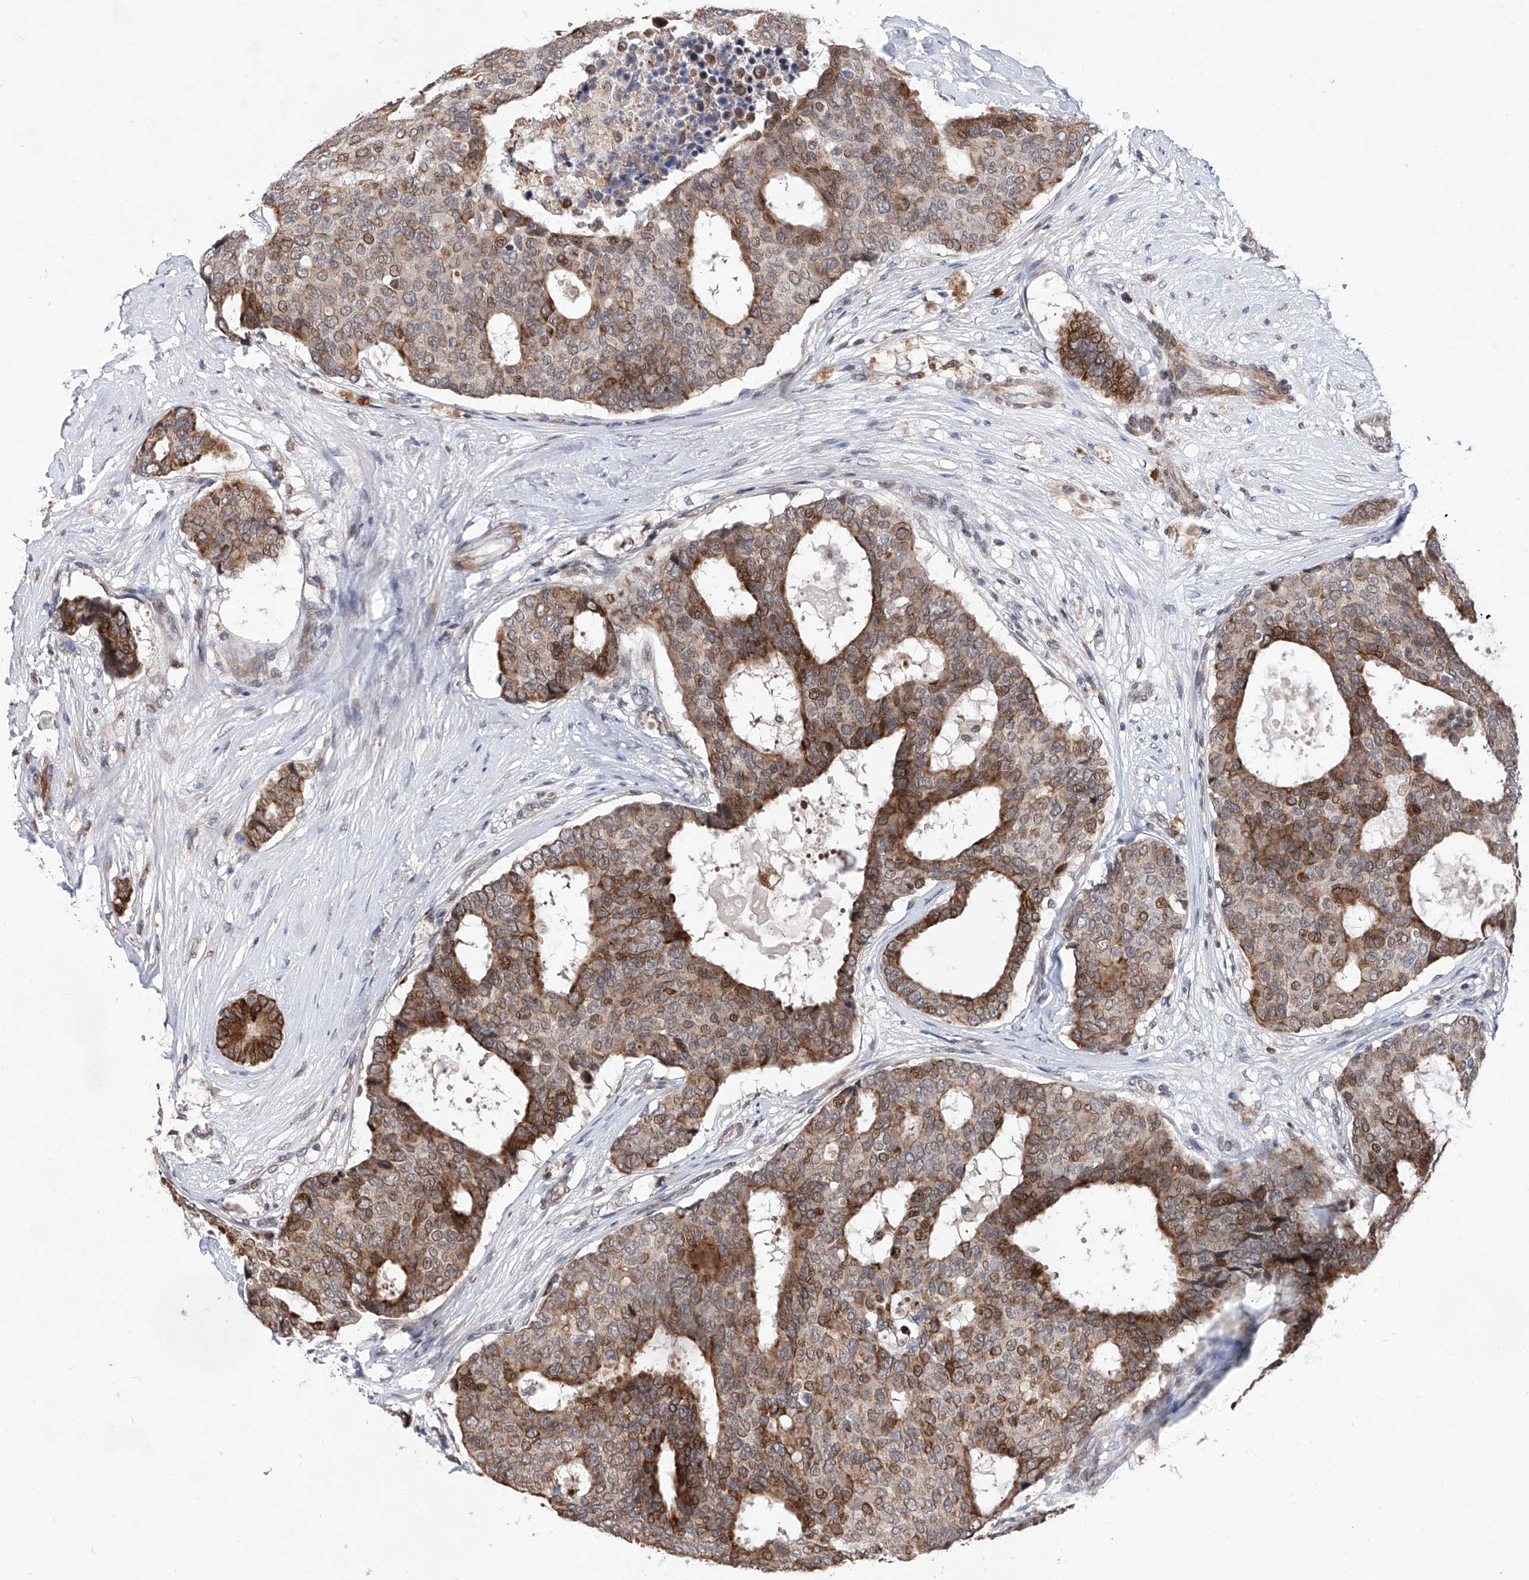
{"staining": {"intensity": "moderate", "quantity": ">75%", "location": "cytoplasmic/membranous,nuclear"}, "tissue": "breast cancer", "cell_type": "Tumor cells", "image_type": "cancer", "snomed": [{"axis": "morphology", "description": "Duct carcinoma"}, {"axis": "topography", "description": "Breast"}], "caption": "IHC of human breast intraductal carcinoma exhibits medium levels of moderate cytoplasmic/membranous and nuclear expression in about >75% of tumor cells.", "gene": "FARP2", "patient": {"sex": "female", "age": 75}}